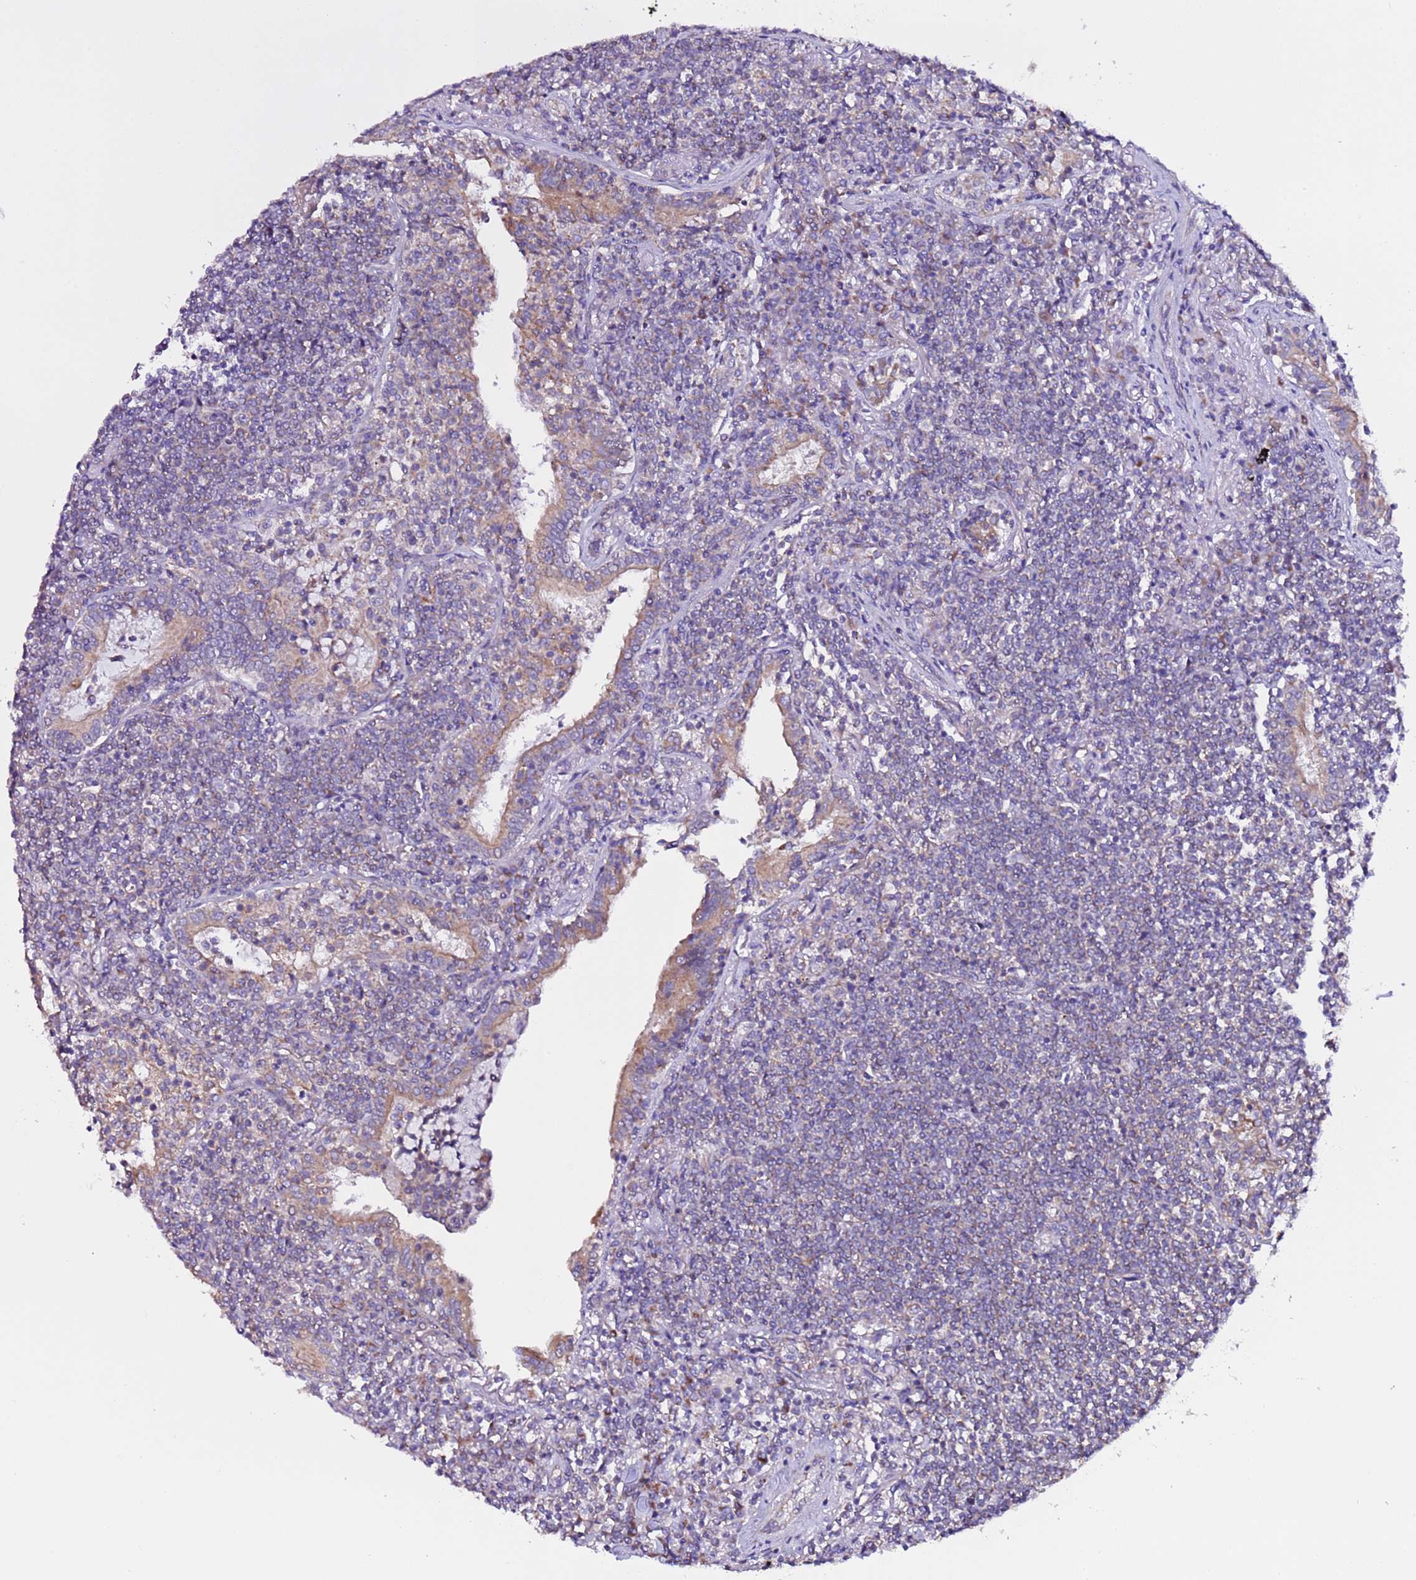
{"staining": {"intensity": "moderate", "quantity": "<25%", "location": "cytoplasmic/membranous"}, "tissue": "lymphoma", "cell_type": "Tumor cells", "image_type": "cancer", "snomed": [{"axis": "morphology", "description": "Malignant lymphoma, non-Hodgkin's type, Low grade"}, {"axis": "topography", "description": "Lung"}], "caption": "Brown immunohistochemical staining in lymphoma displays moderate cytoplasmic/membranous expression in approximately <25% of tumor cells.", "gene": "AHI1", "patient": {"sex": "female", "age": 71}}